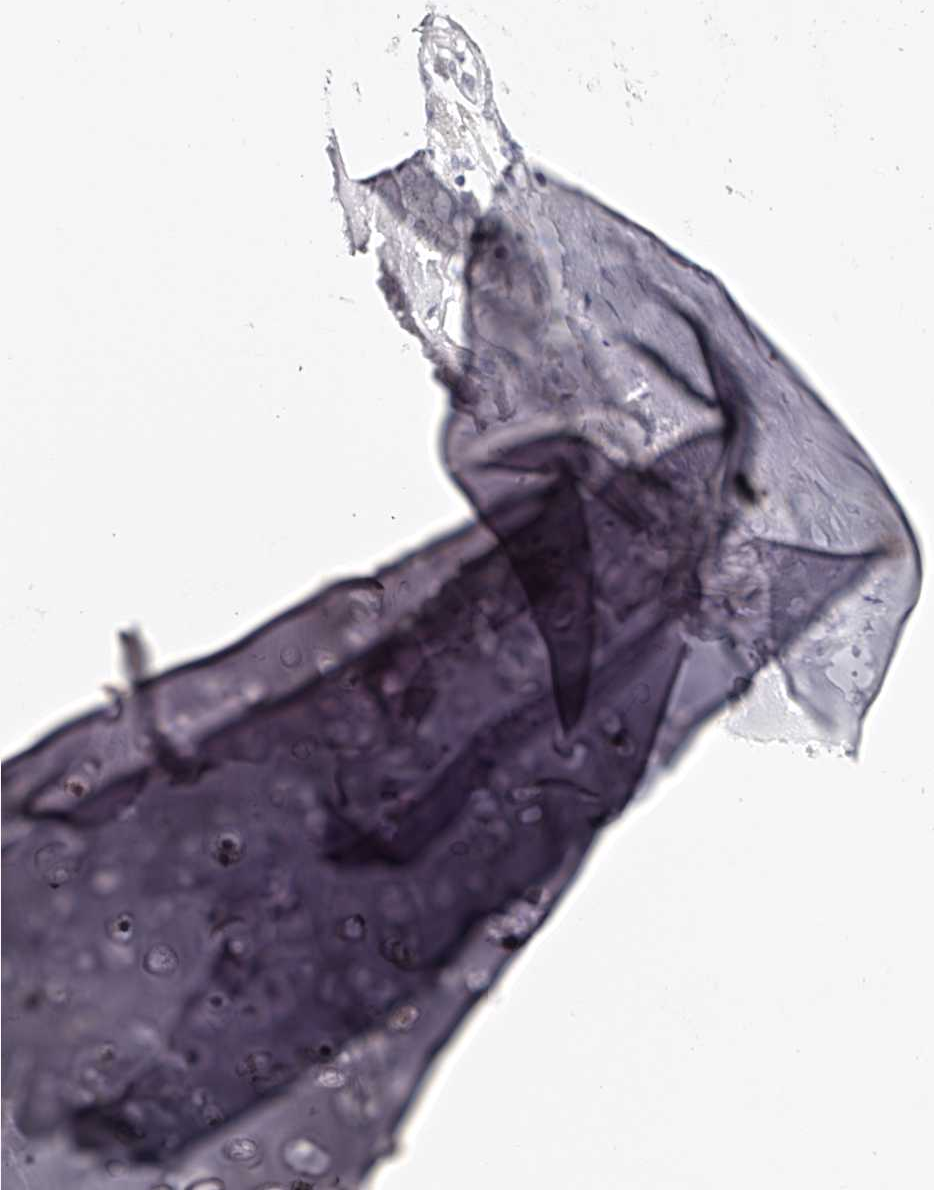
{"staining": {"intensity": "weak", "quantity": "25%-75%", "location": "cytoplasmic/membranous"}, "tissue": "adipose tissue", "cell_type": "Adipocytes", "image_type": "normal", "snomed": [{"axis": "morphology", "description": "Normal tissue, NOS"}, {"axis": "morphology", "description": "Basal cell carcinoma"}, {"axis": "topography", "description": "Cartilage tissue"}, {"axis": "topography", "description": "Nasopharynx"}, {"axis": "topography", "description": "Oral tissue"}], "caption": "A low amount of weak cytoplasmic/membranous positivity is identified in about 25%-75% of adipocytes in normal adipose tissue. The staining was performed using DAB (3,3'-diaminobenzidine), with brown indicating positive protein expression. Nuclei are stained blue with hematoxylin.", "gene": "SLC35D3", "patient": {"sex": "female", "age": 77}}